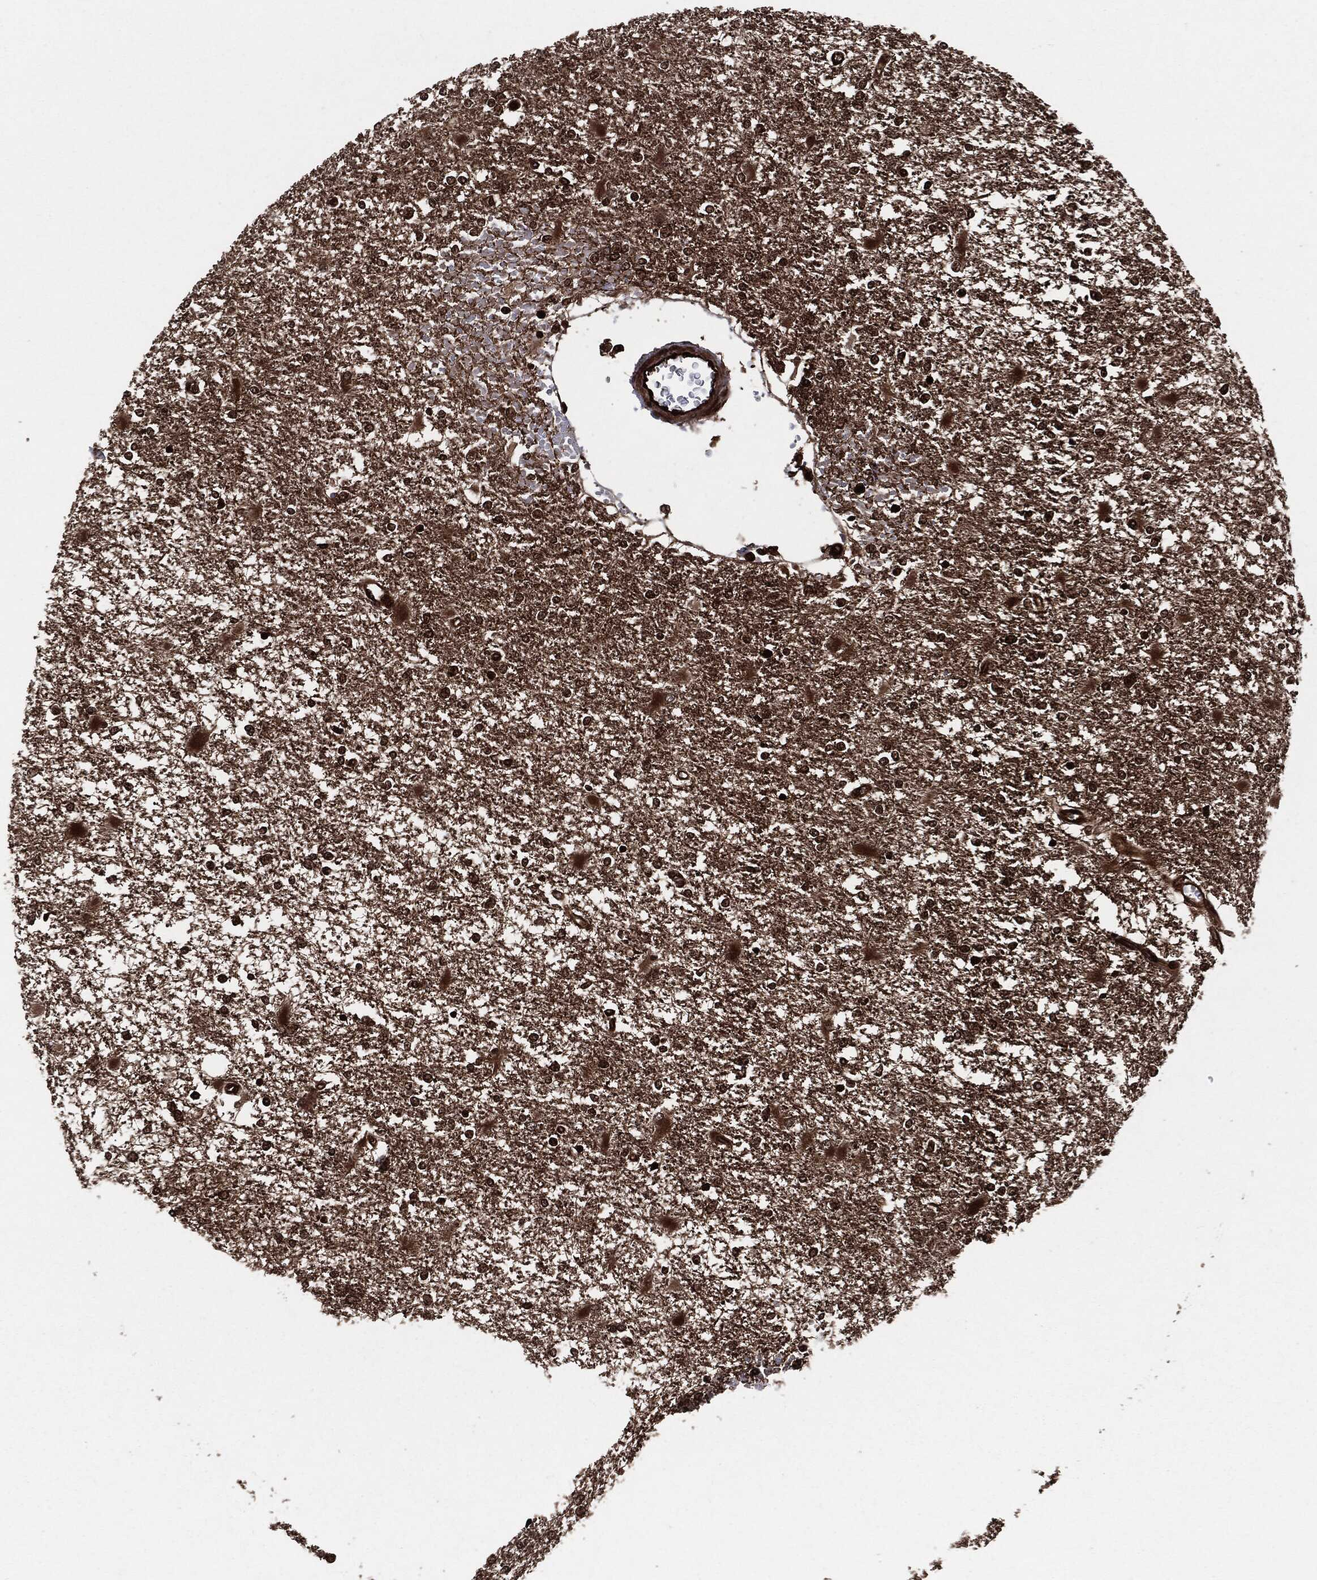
{"staining": {"intensity": "moderate", "quantity": ">75%", "location": "cytoplasmic/membranous"}, "tissue": "glioma", "cell_type": "Tumor cells", "image_type": "cancer", "snomed": [{"axis": "morphology", "description": "Glioma, malignant, High grade"}, {"axis": "topography", "description": "Cerebral cortex"}], "caption": "Glioma stained for a protein demonstrates moderate cytoplasmic/membranous positivity in tumor cells.", "gene": "YWHAB", "patient": {"sex": "male", "age": 79}}